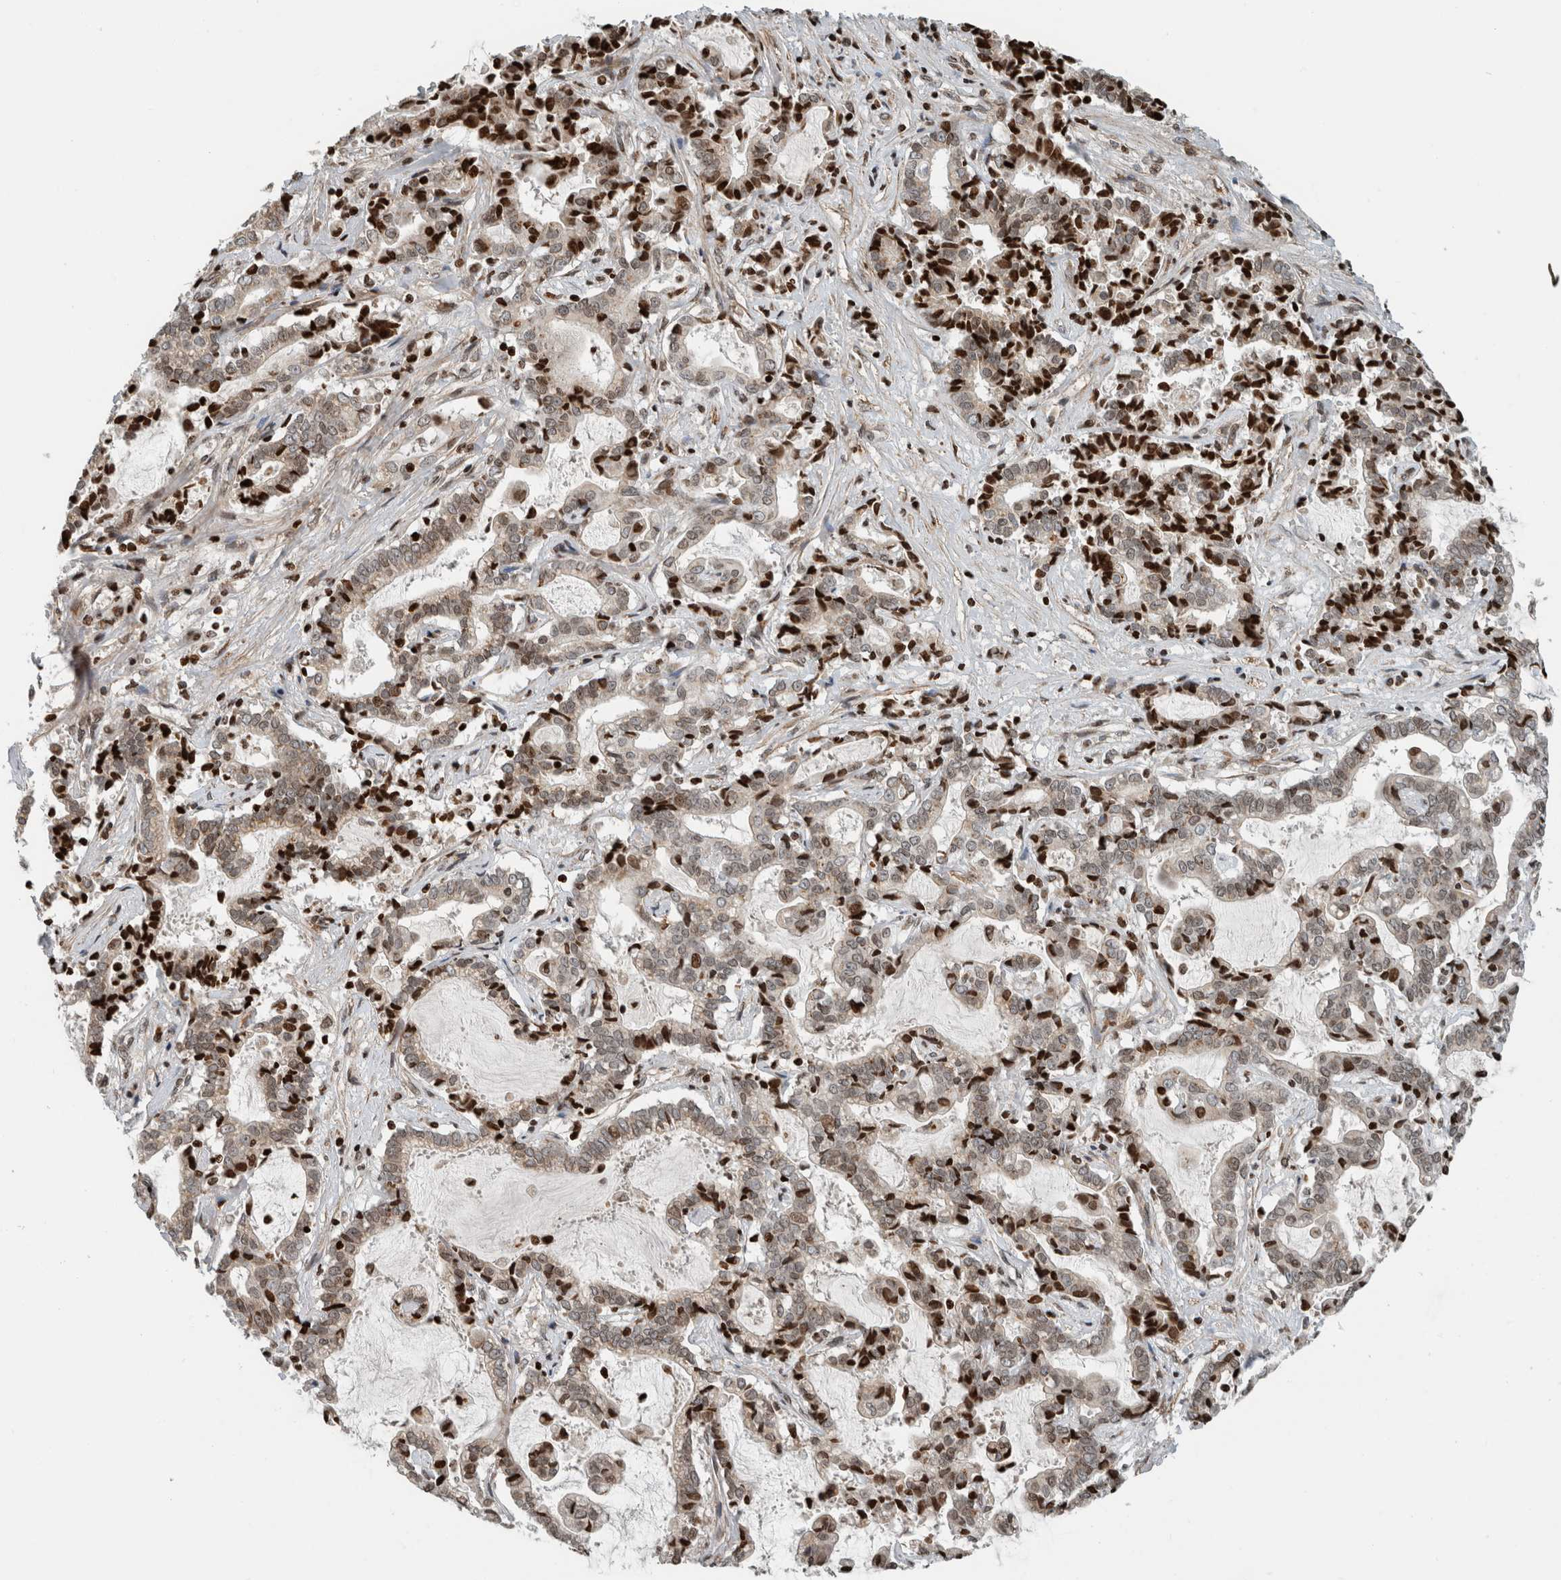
{"staining": {"intensity": "strong", "quantity": "25%-75%", "location": "nuclear"}, "tissue": "liver cancer", "cell_type": "Tumor cells", "image_type": "cancer", "snomed": [{"axis": "morphology", "description": "Cholangiocarcinoma"}, {"axis": "topography", "description": "Liver"}], "caption": "Brown immunohistochemical staining in liver cancer shows strong nuclear staining in approximately 25%-75% of tumor cells. Immunohistochemistry stains the protein in brown and the nuclei are stained blue.", "gene": "GINS4", "patient": {"sex": "male", "age": 57}}